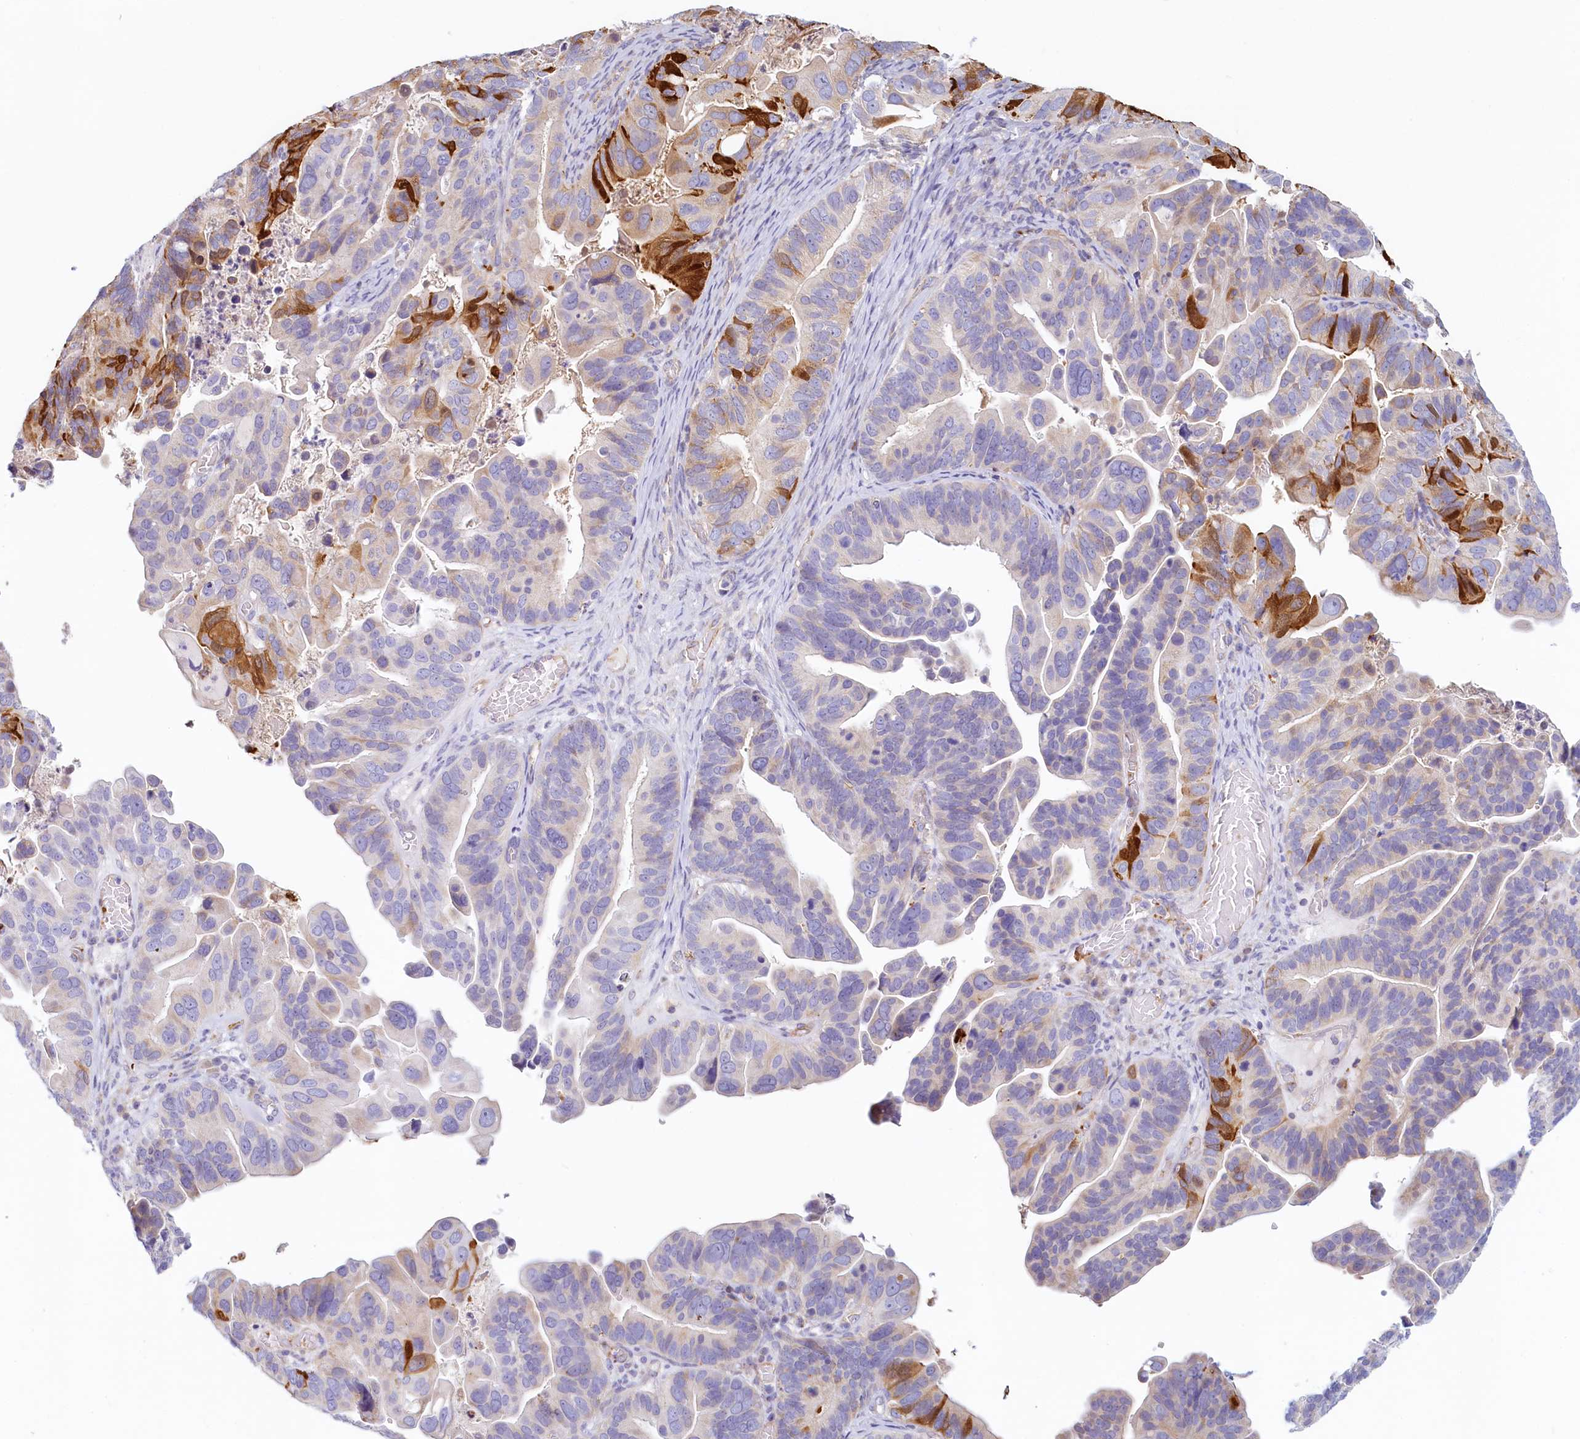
{"staining": {"intensity": "strong", "quantity": "<25%", "location": "cytoplasmic/membranous"}, "tissue": "ovarian cancer", "cell_type": "Tumor cells", "image_type": "cancer", "snomed": [{"axis": "morphology", "description": "Cystadenocarcinoma, serous, NOS"}, {"axis": "topography", "description": "Ovary"}], "caption": "Approximately <25% of tumor cells in ovarian cancer demonstrate strong cytoplasmic/membranous protein staining as visualized by brown immunohistochemical staining.", "gene": "LMOD3", "patient": {"sex": "female", "age": 56}}